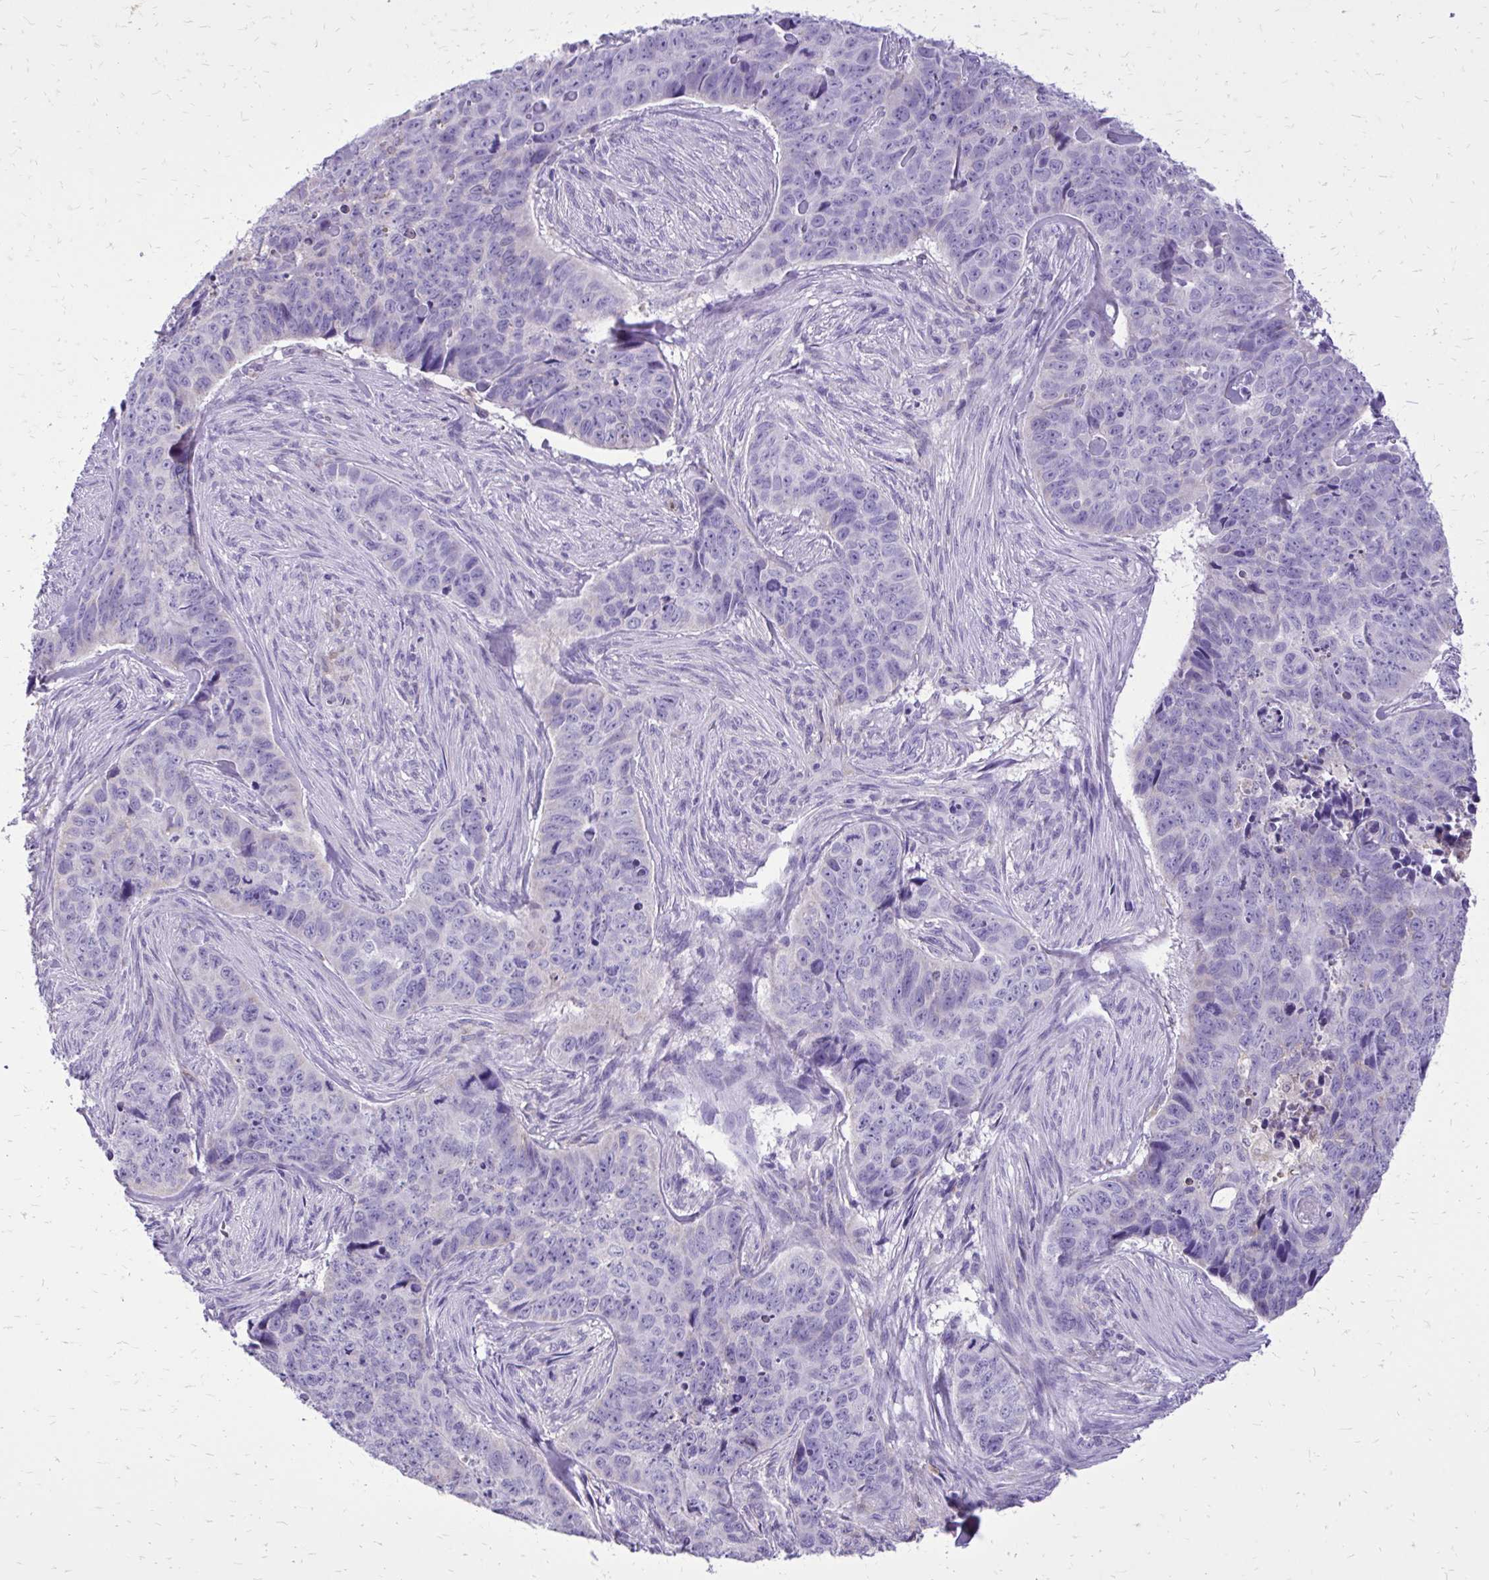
{"staining": {"intensity": "negative", "quantity": "none", "location": "none"}, "tissue": "skin cancer", "cell_type": "Tumor cells", "image_type": "cancer", "snomed": [{"axis": "morphology", "description": "Basal cell carcinoma"}, {"axis": "topography", "description": "Skin"}], "caption": "The photomicrograph reveals no staining of tumor cells in skin cancer.", "gene": "CAT", "patient": {"sex": "female", "age": 82}}